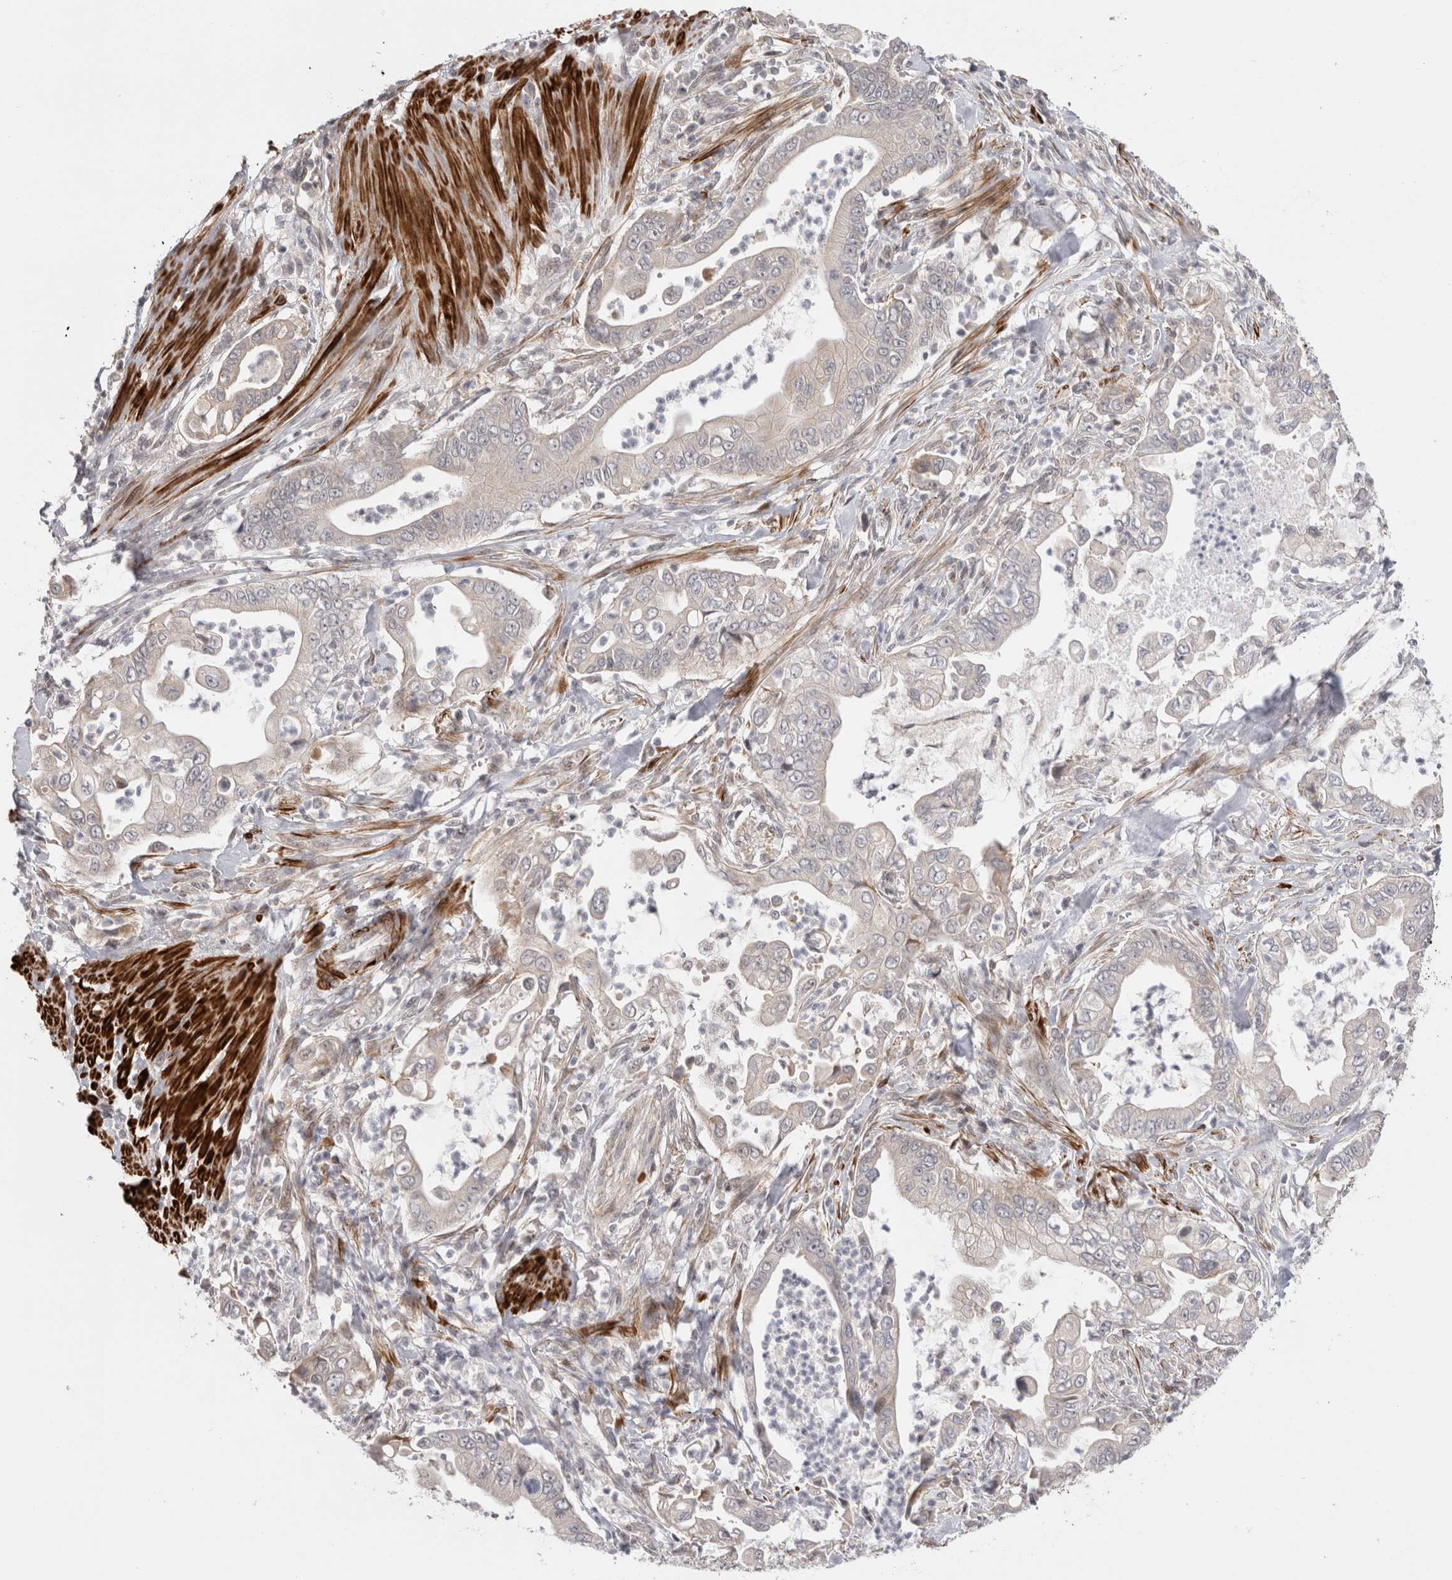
{"staining": {"intensity": "weak", "quantity": "25%-75%", "location": "cytoplasmic/membranous"}, "tissue": "pancreatic cancer", "cell_type": "Tumor cells", "image_type": "cancer", "snomed": [{"axis": "morphology", "description": "Adenocarcinoma, NOS"}, {"axis": "topography", "description": "Pancreas"}], "caption": "Pancreatic adenocarcinoma was stained to show a protein in brown. There is low levels of weak cytoplasmic/membranous staining in approximately 25%-75% of tumor cells. The protein is shown in brown color, while the nuclei are stained blue.", "gene": "ZNF318", "patient": {"sex": "male", "age": 78}}